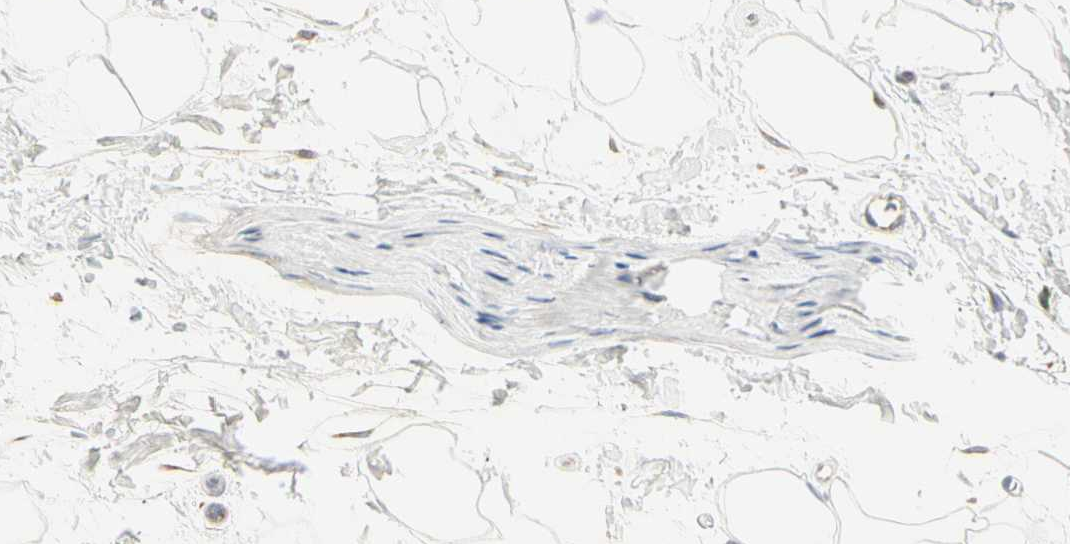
{"staining": {"intensity": "negative", "quantity": "none", "location": "none"}, "tissue": "adipose tissue", "cell_type": "Adipocytes", "image_type": "normal", "snomed": [{"axis": "morphology", "description": "Normal tissue, NOS"}, {"axis": "topography", "description": "Soft tissue"}], "caption": "Immunohistochemical staining of normal human adipose tissue reveals no significant positivity in adipocytes.", "gene": "TNFSF11", "patient": {"sex": "male", "age": 72}}